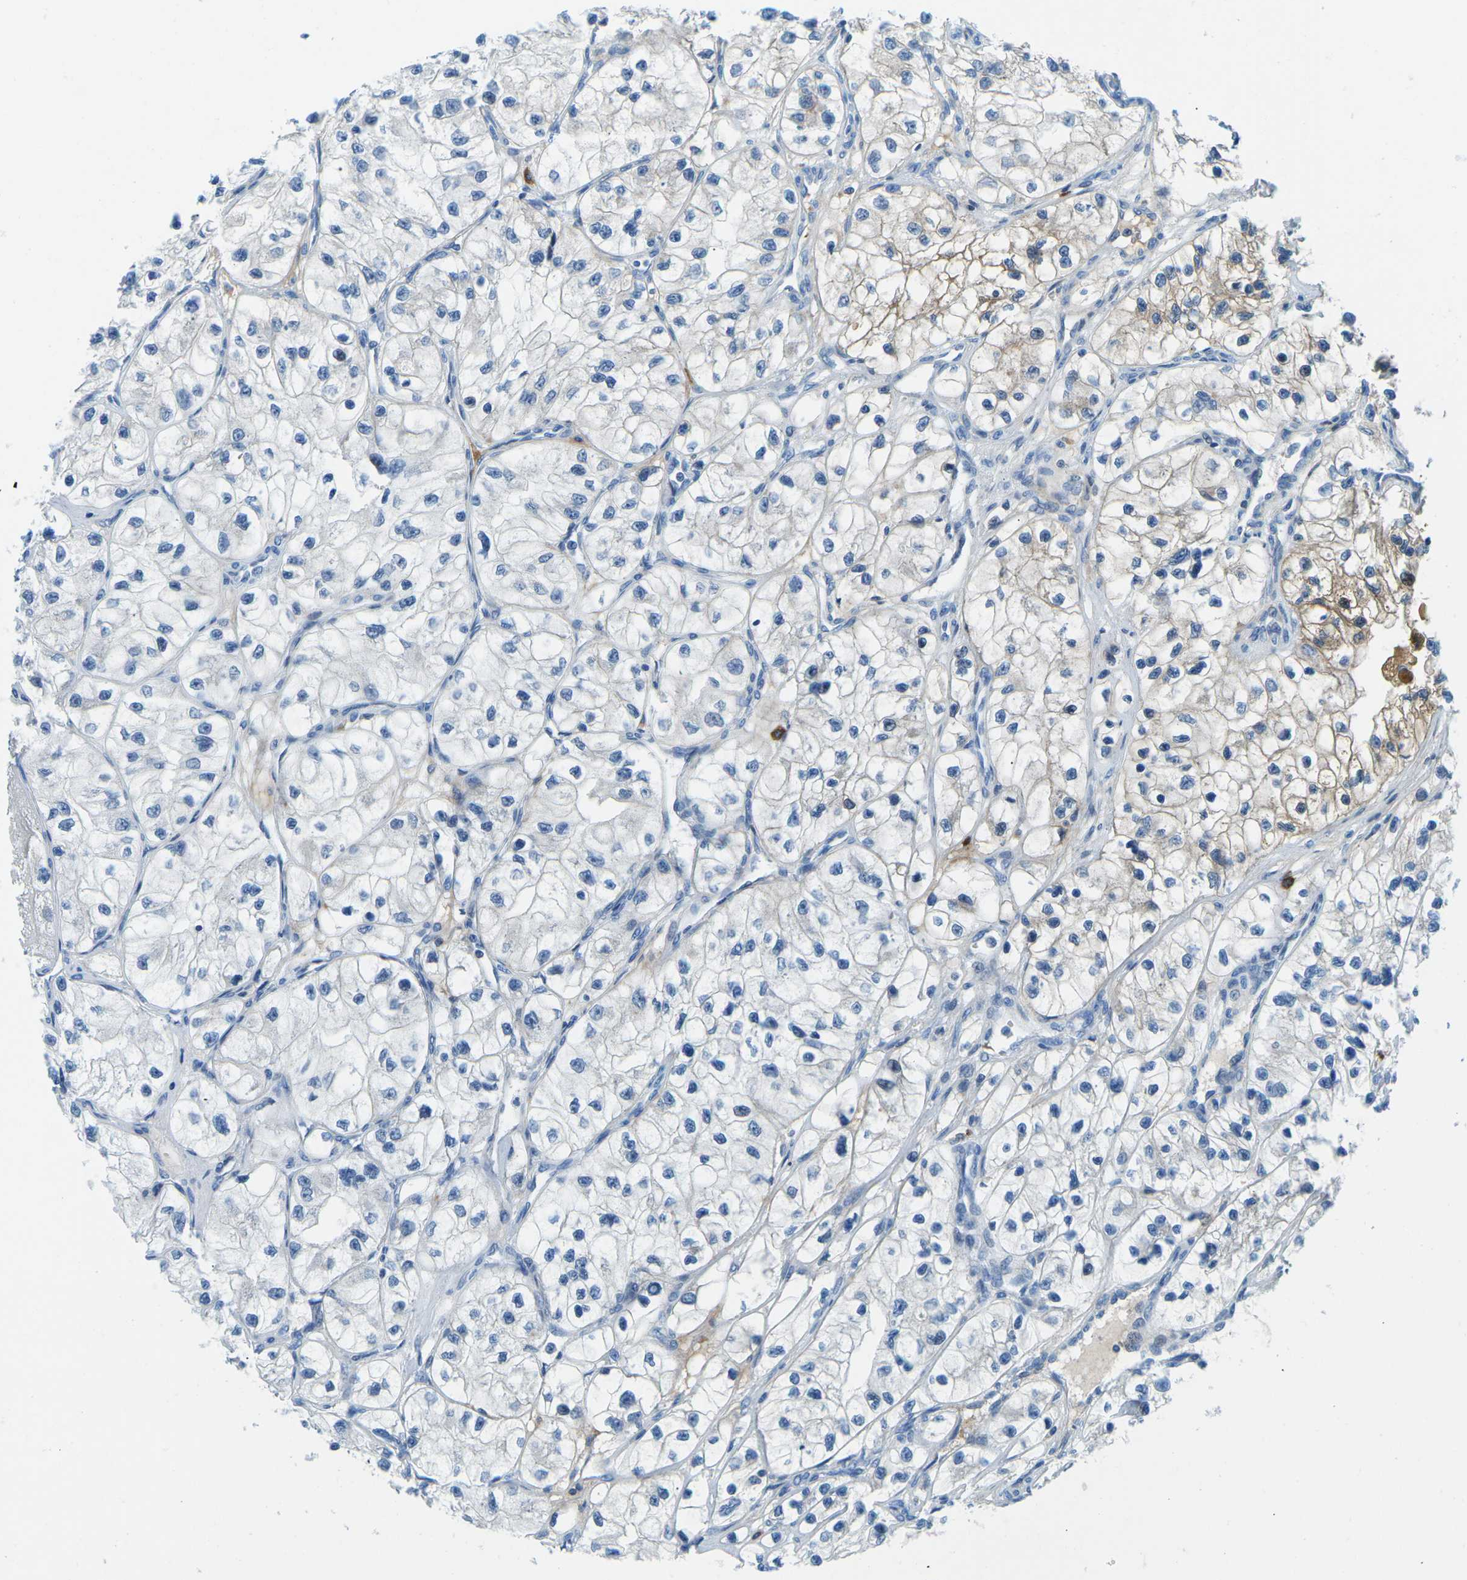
{"staining": {"intensity": "weak", "quantity": "<25%", "location": "cytoplasmic/membranous"}, "tissue": "renal cancer", "cell_type": "Tumor cells", "image_type": "cancer", "snomed": [{"axis": "morphology", "description": "Adenocarcinoma, NOS"}, {"axis": "topography", "description": "Kidney"}], "caption": "IHC photomicrograph of neoplastic tissue: adenocarcinoma (renal) stained with DAB demonstrates no significant protein staining in tumor cells.", "gene": "CFB", "patient": {"sex": "female", "age": 57}}